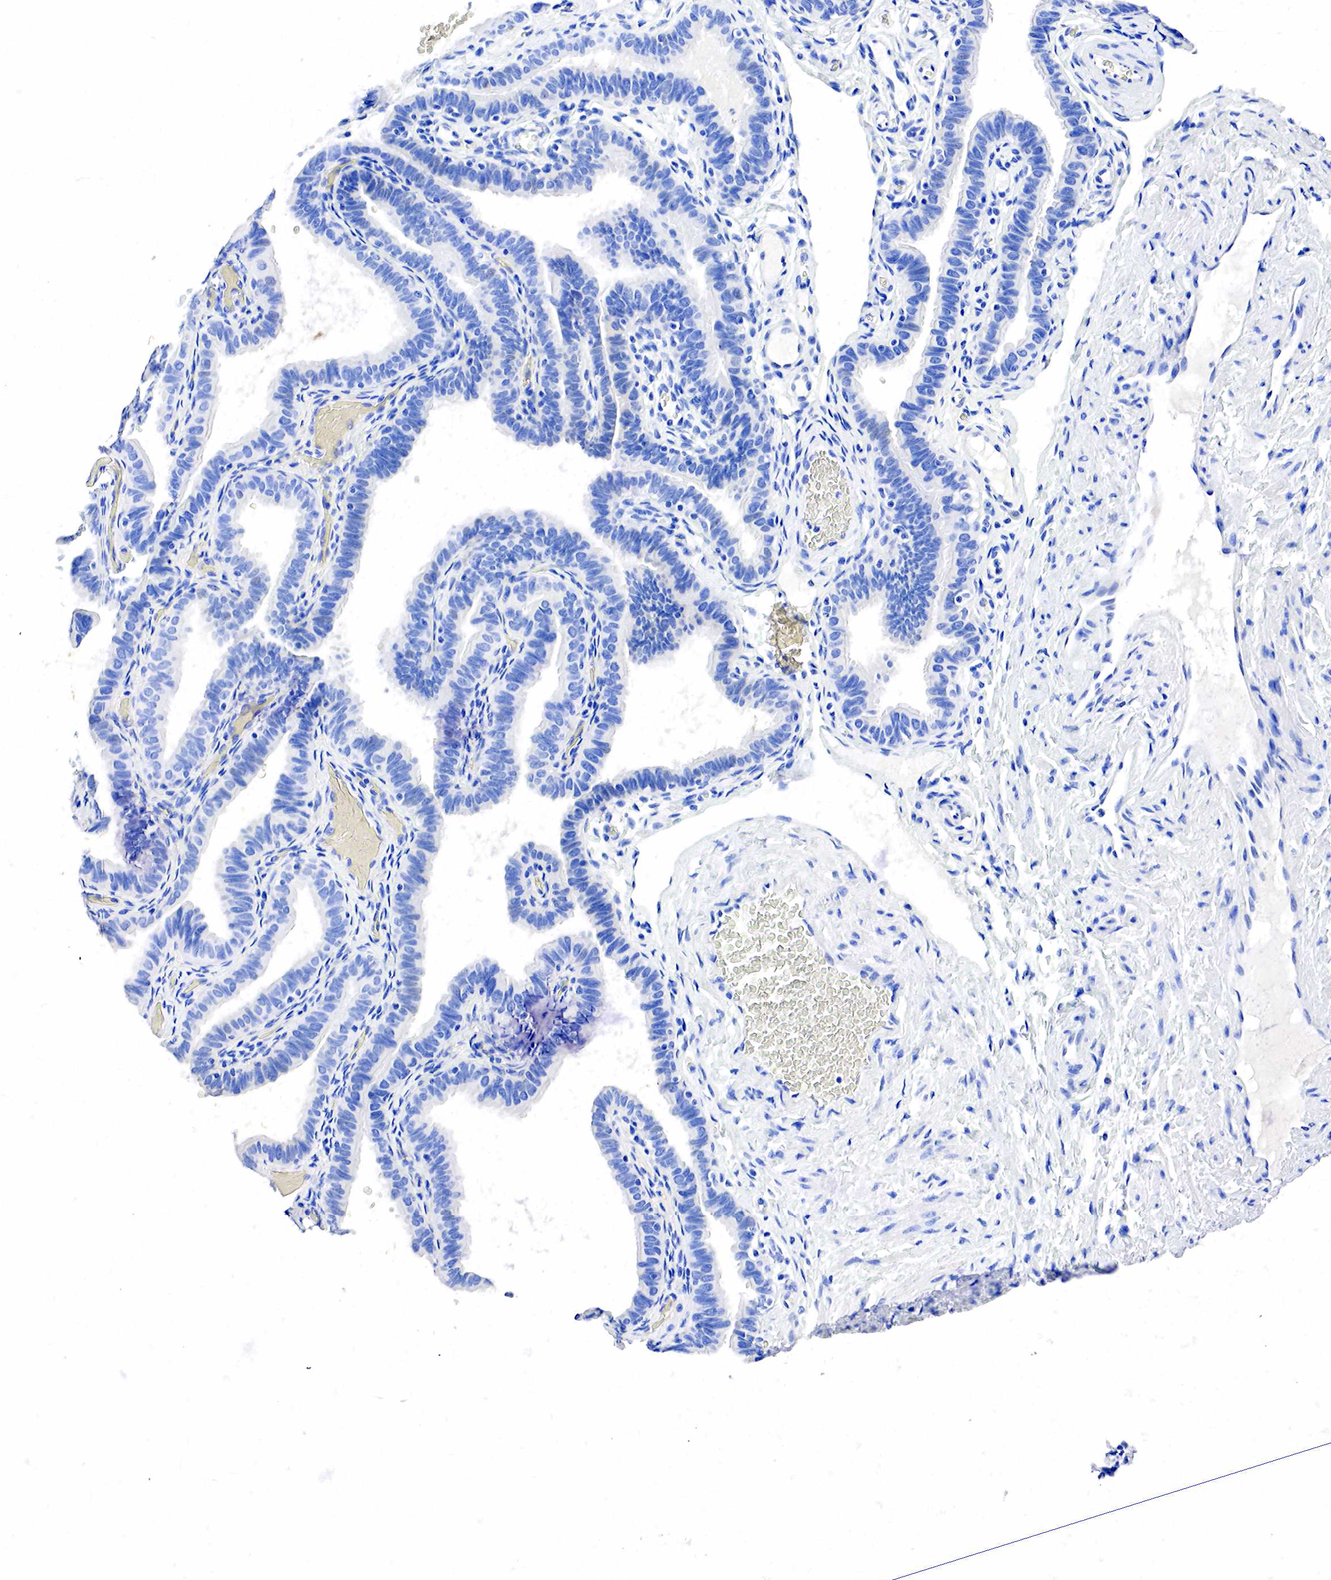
{"staining": {"intensity": "negative", "quantity": "none", "location": "none"}, "tissue": "fallopian tube", "cell_type": "Glandular cells", "image_type": "normal", "snomed": [{"axis": "morphology", "description": "Normal tissue, NOS"}, {"axis": "topography", "description": "Vagina"}, {"axis": "topography", "description": "Fallopian tube"}], "caption": "Fallopian tube stained for a protein using IHC displays no expression glandular cells.", "gene": "SST", "patient": {"sex": "female", "age": 38}}